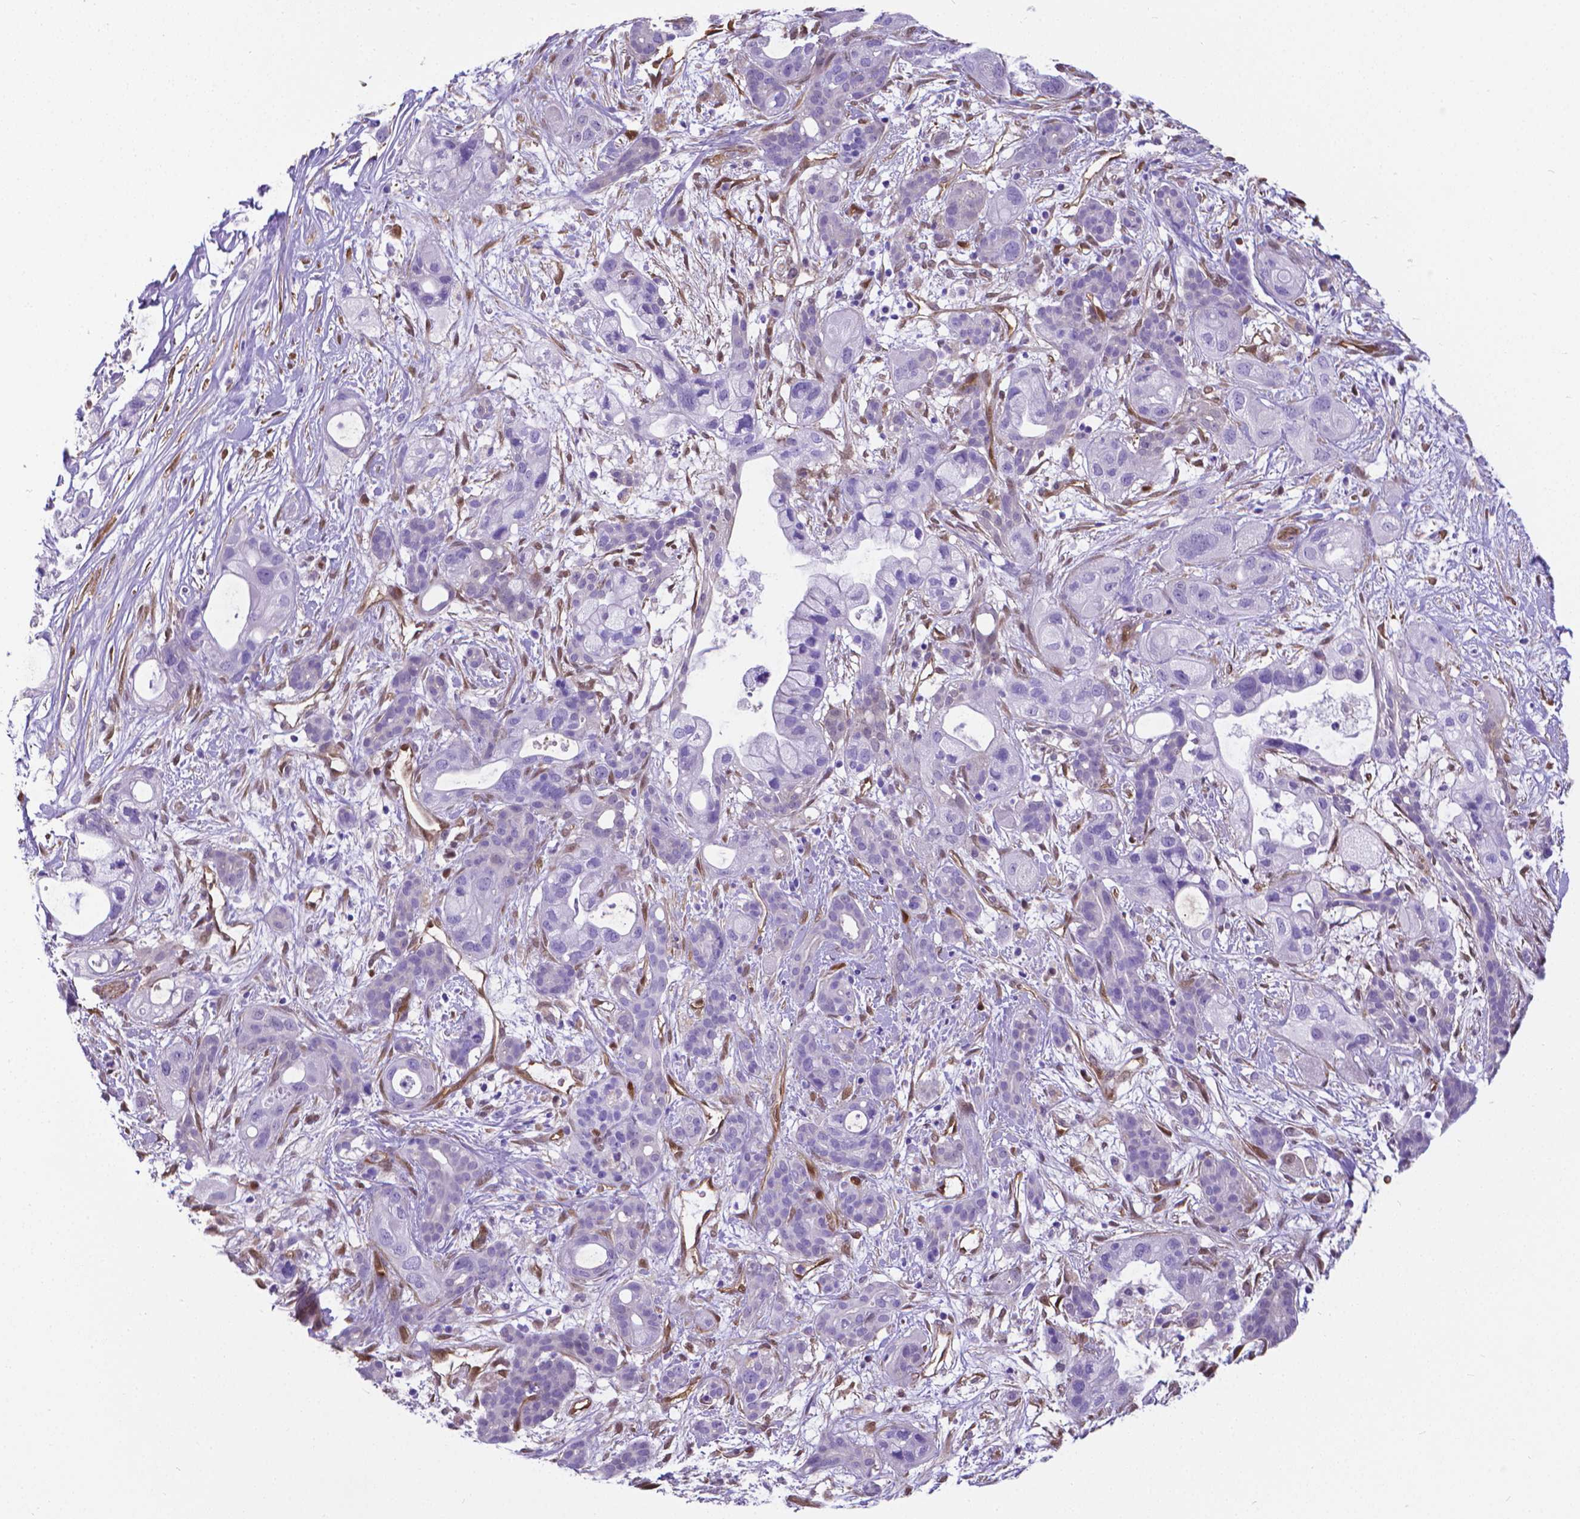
{"staining": {"intensity": "negative", "quantity": "none", "location": "none"}, "tissue": "pancreatic cancer", "cell_type": "Tumor cells", "image_type": "cancer", "snomed": [{"axis": "morphology", "description": "Adenocarcinoma, NOS"}, {"axis": "topography", "description": "Pancreas"}], "caption": "A micrograph of human pancreatic cancer is negative for staining in tumor cells. (DAB (3,3'-diaminobenzidine) IHC visualized using brightfield microscopy, high magnification).", "gene": "CLIC4", "patient": {"sex": "male", "age": 44}}